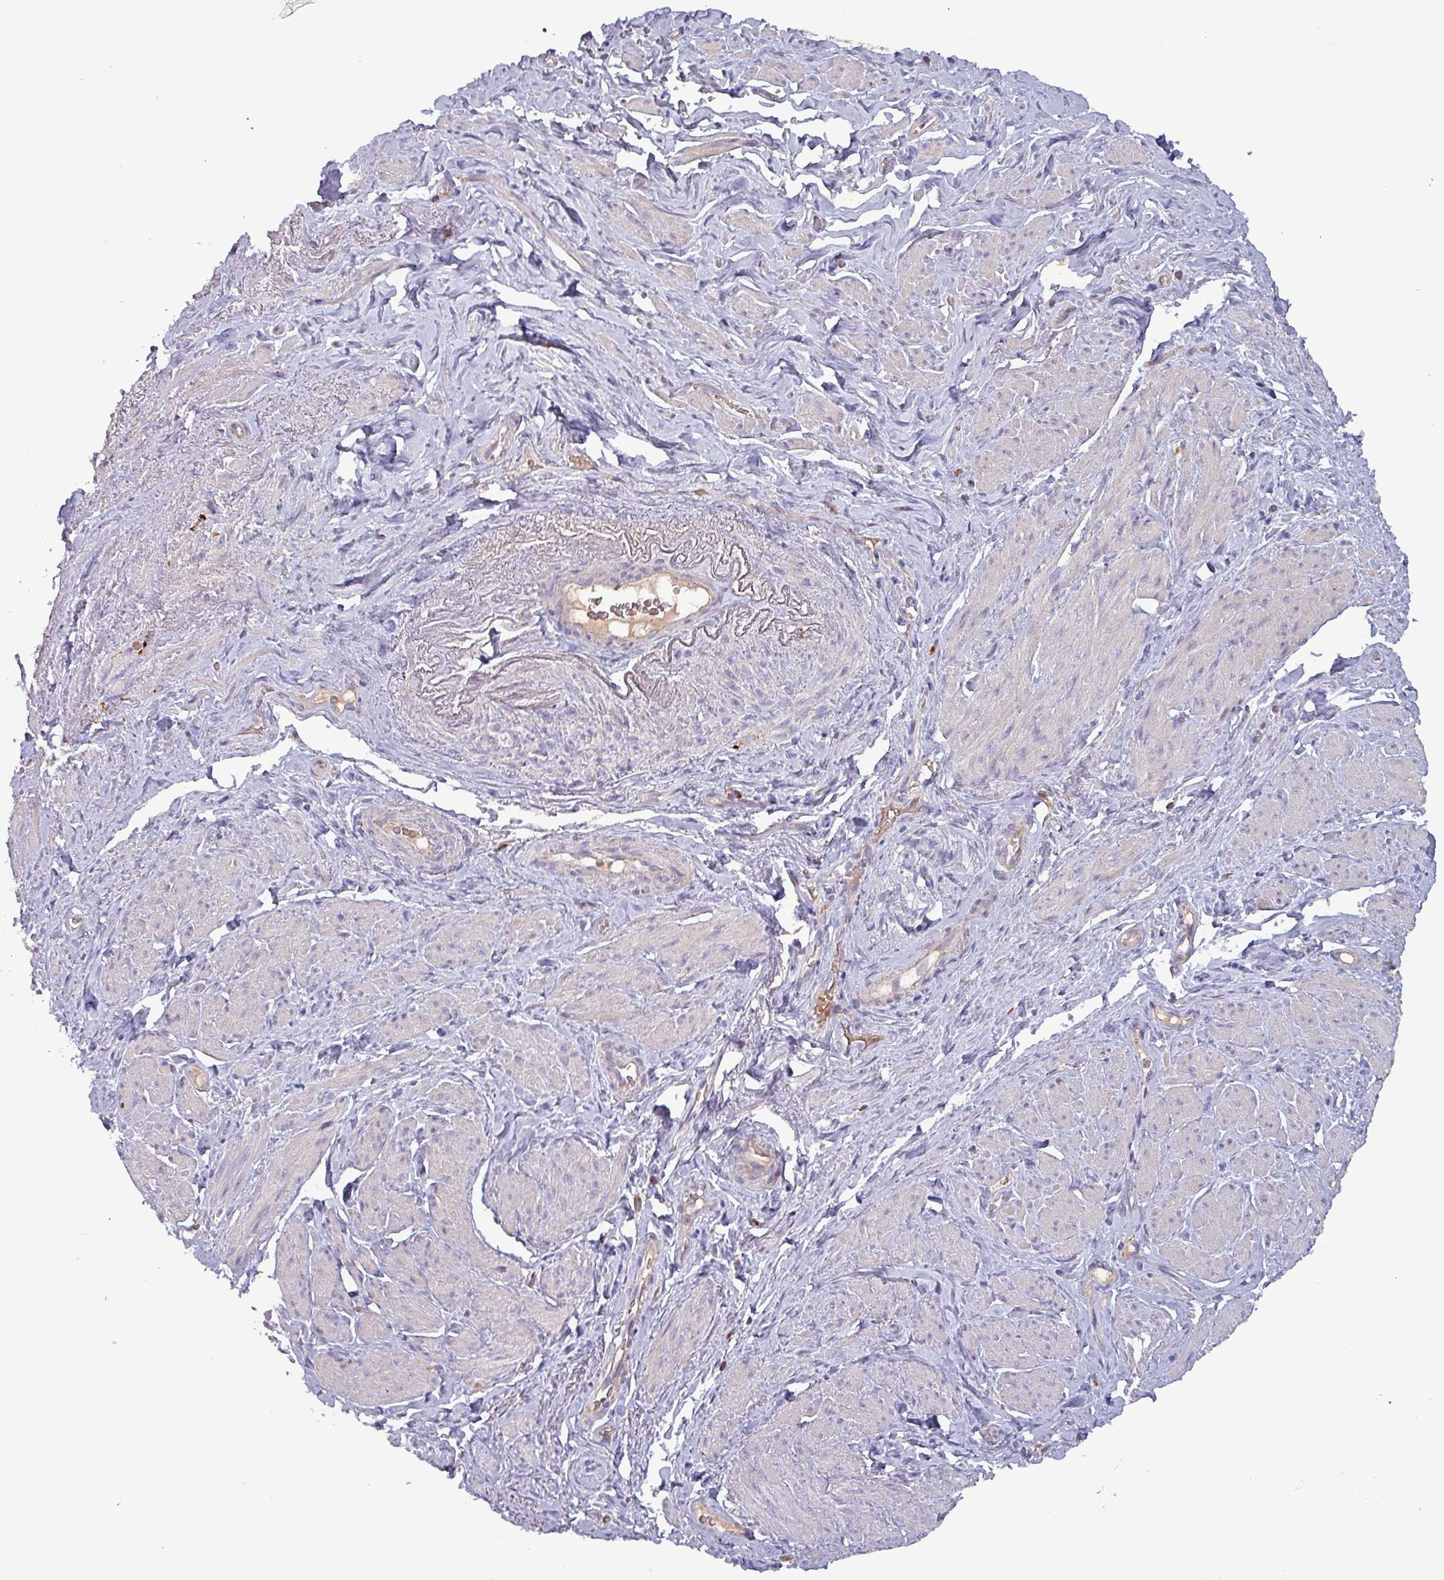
{"staining": {"intensity": "negative", "quantity": "none", "location": "none"}, "tissue": "smooth muscle", "cell_type": "Smooth muscle cells", "image_type": "normal", "snomed": [{"axis": "morphology", "description": "Normal tissue, NOS"}, {"axis": "topography", "description": "Smooth muscle"}, {"axis": "topography", "description": "Peripheral nerve tissue"}], "caption": "There is no significant expression in smooth muscle cells of smooth muscle. Brightfield microscopy of immunohistochemistry stained with DAB (brown) and hematoxylin (blue), captured at high magnification.", "gene": "ZNF322", "patient": {"sex": "male", "age": 69}}